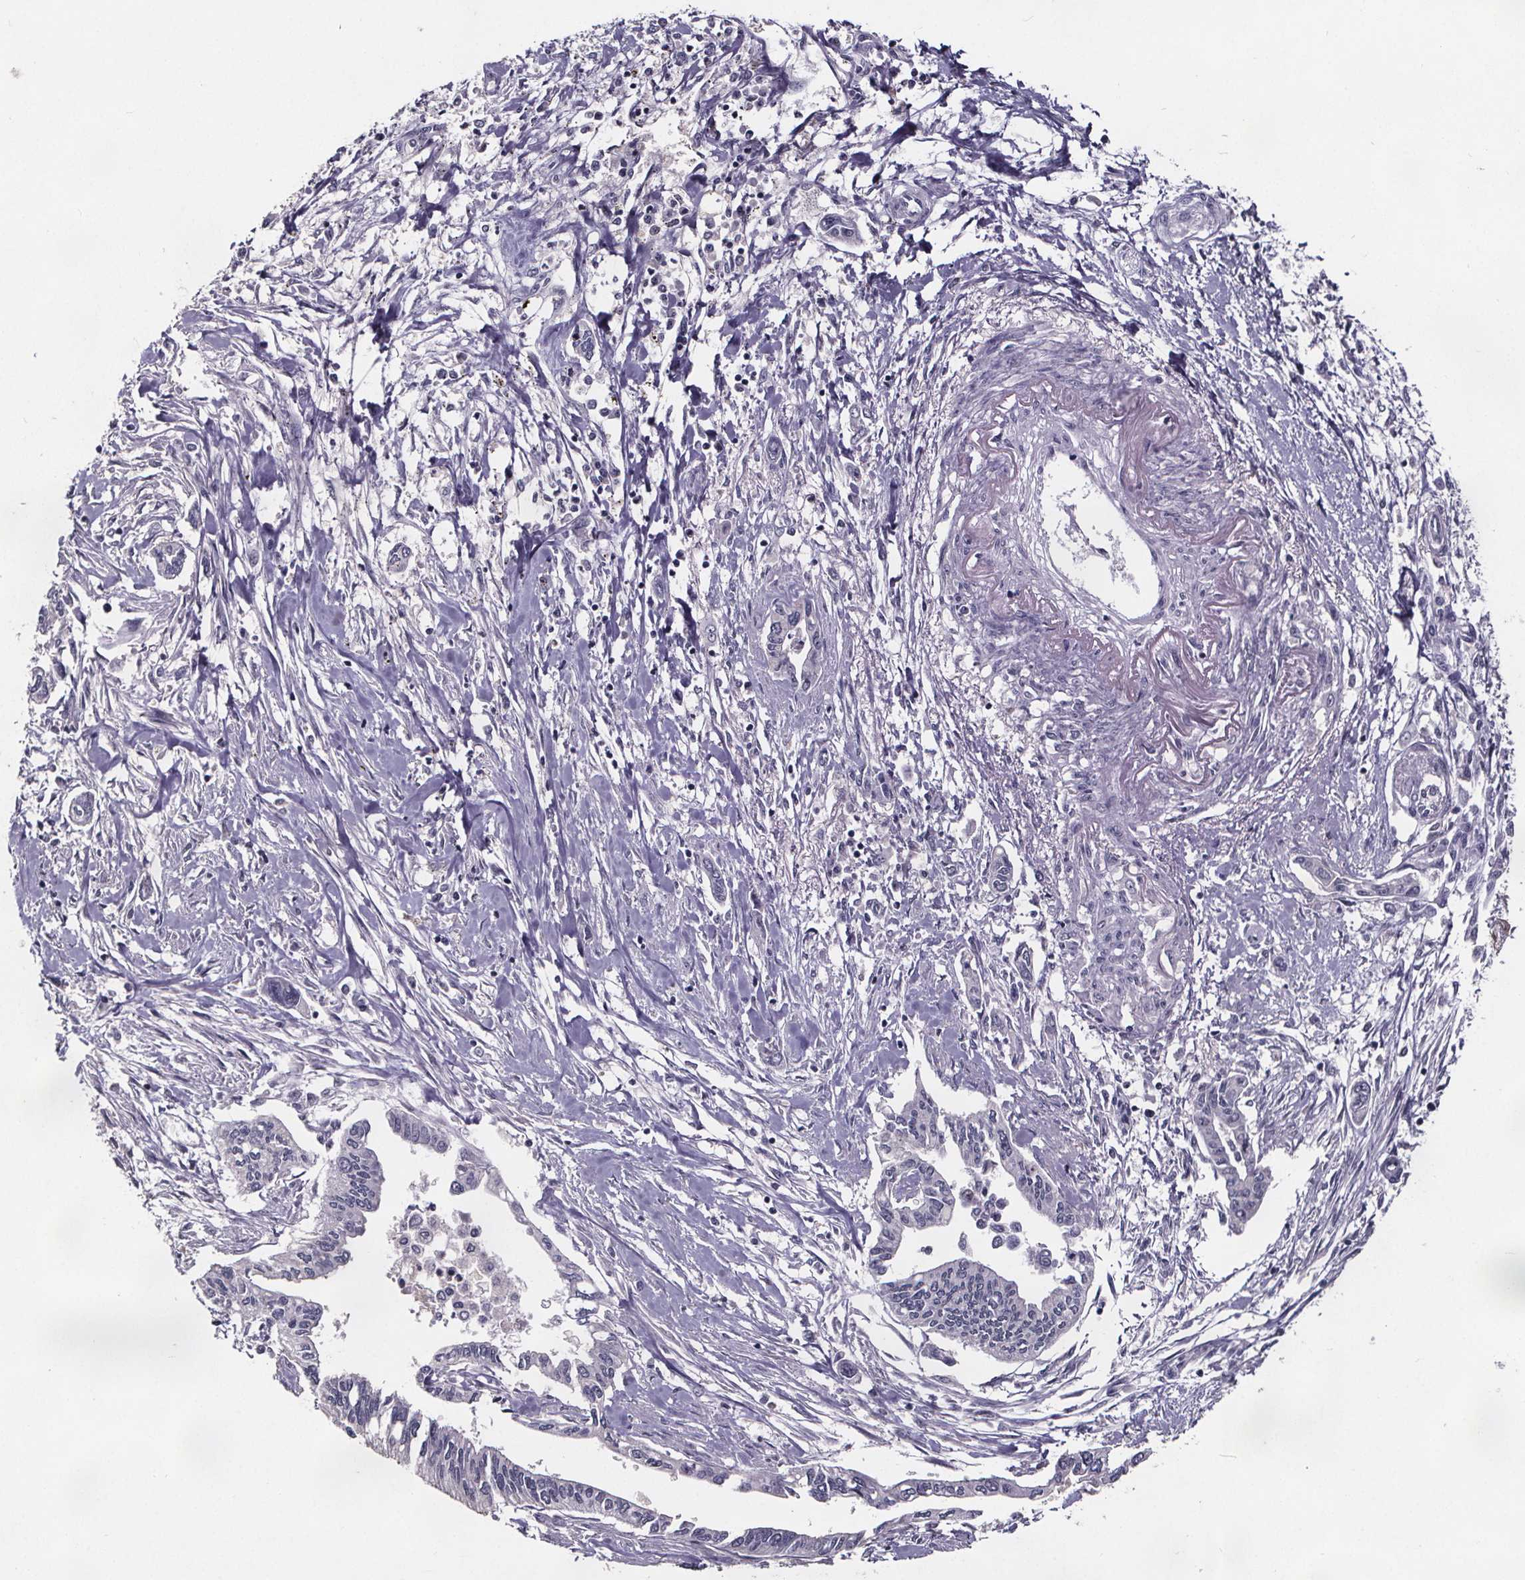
{"staining": {"intensity": "negative", "quantity": "none", "location": "none"}, "tissue": "pancreatic cancer", "cell_type": "Tumor cells", "image_type": "cancer", "snomed": [{"axis": "morphology", "description": "Adenocarcinoma, NOS"}, {"axis": "topography", "description": "Pancreas"}], "caption": "A histopathology image of human adenocarcinoma (pancreatic) is negative for staining in tumor cells.", "gene": "AR", "patient": {"sex": "male", "age": 60}}